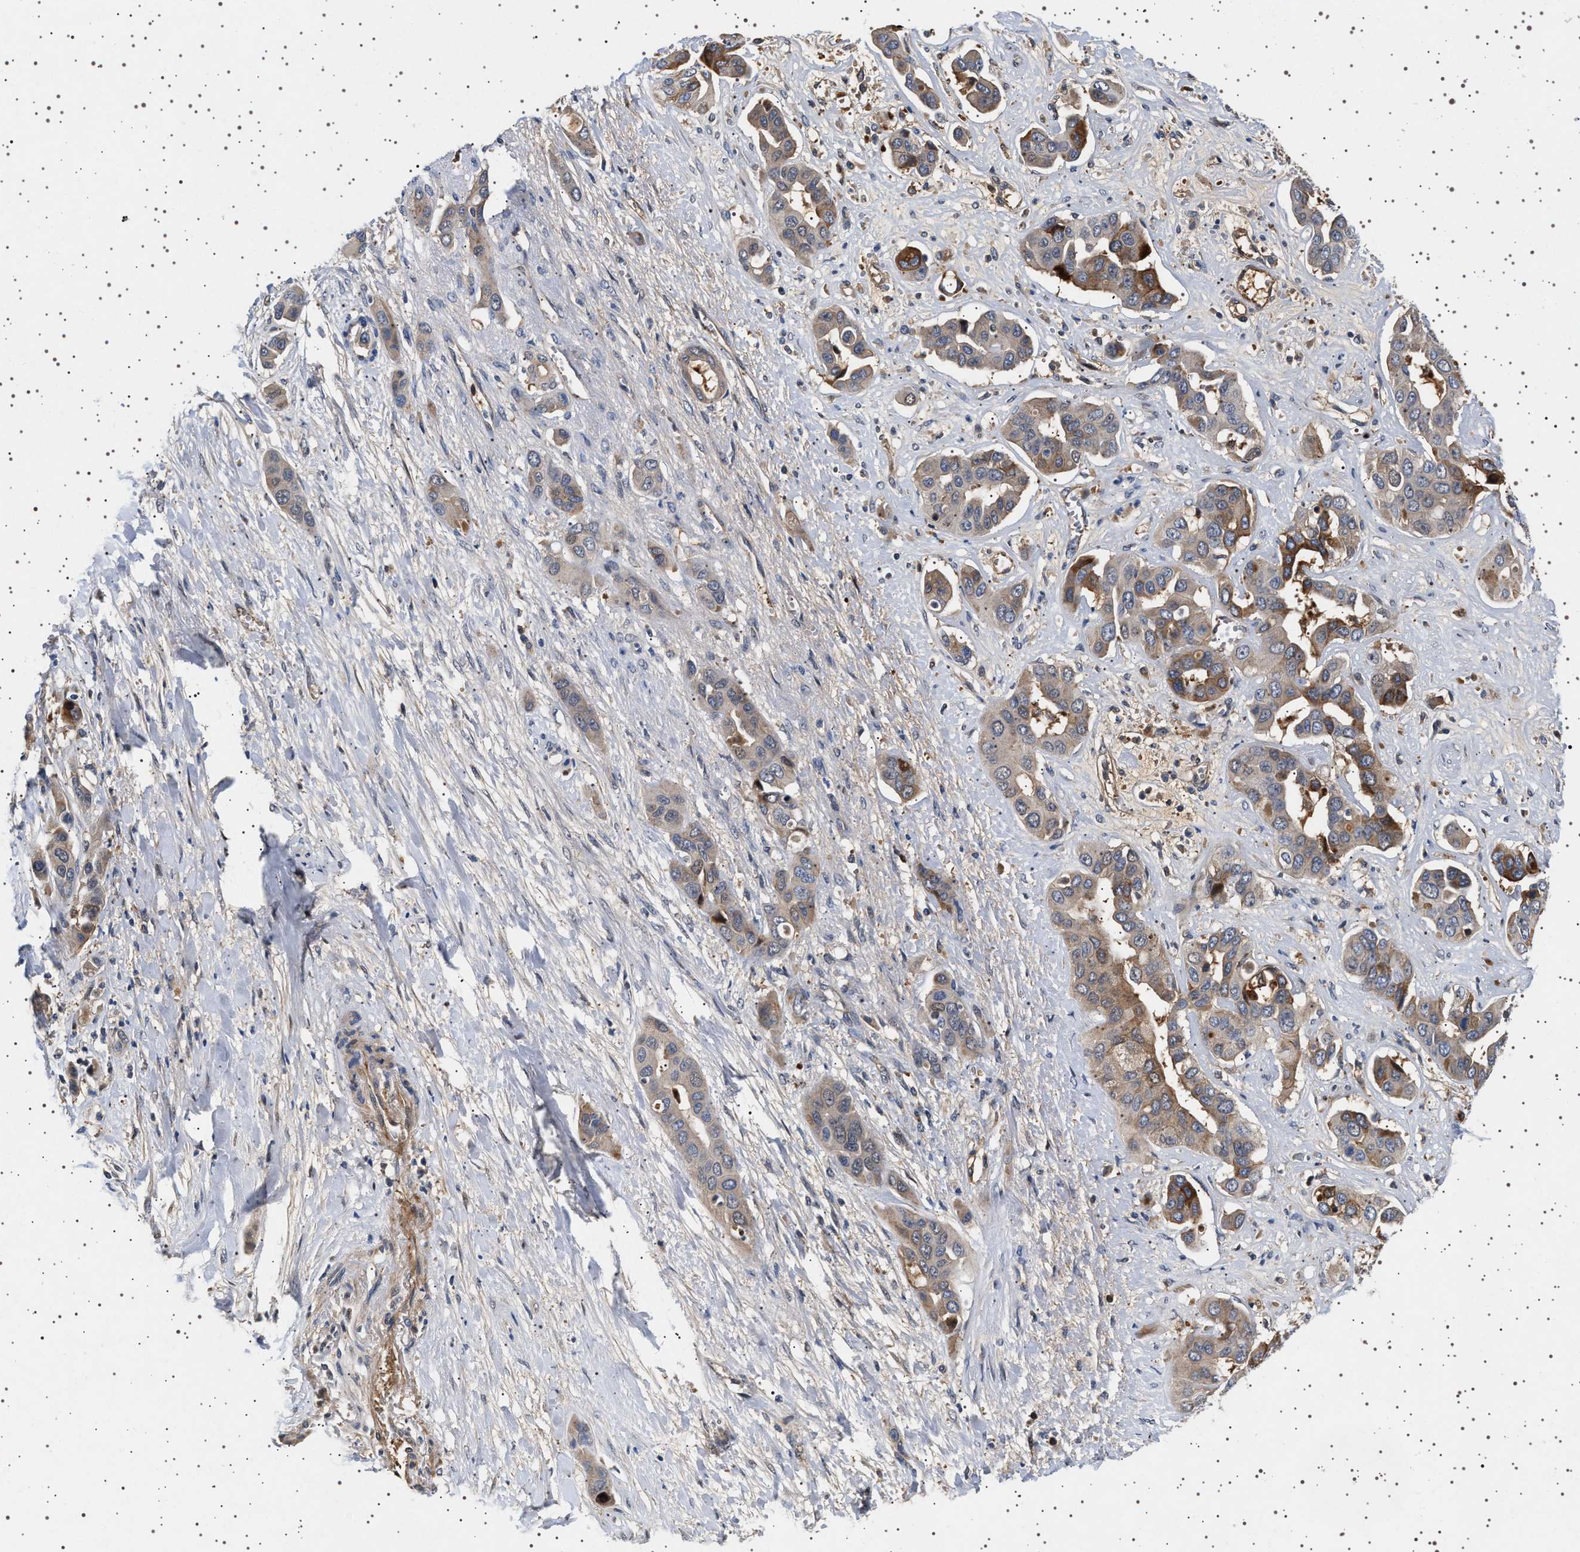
{"staining": {"intensity": "moderate", "quantity": "25%-75%", "location": "cytoplasmic/membranous"}, "tissue": "liver cancer", "cell_type": "Tumor cells", "image_type": "cancer", "snomed": [{"axis": "morphology", "description": "Cholangiocarcinoma"}, {"axis": "topography", "description": "Liver"}], "caption": "The immunohistochemical stain shows moderate cytoplasmic/membranous positivity in tumor cells of liver cancer (cholangiocarcinoma) tissue.", "gene": "FICD", "patient": {"sex": "female", "age": 52}}